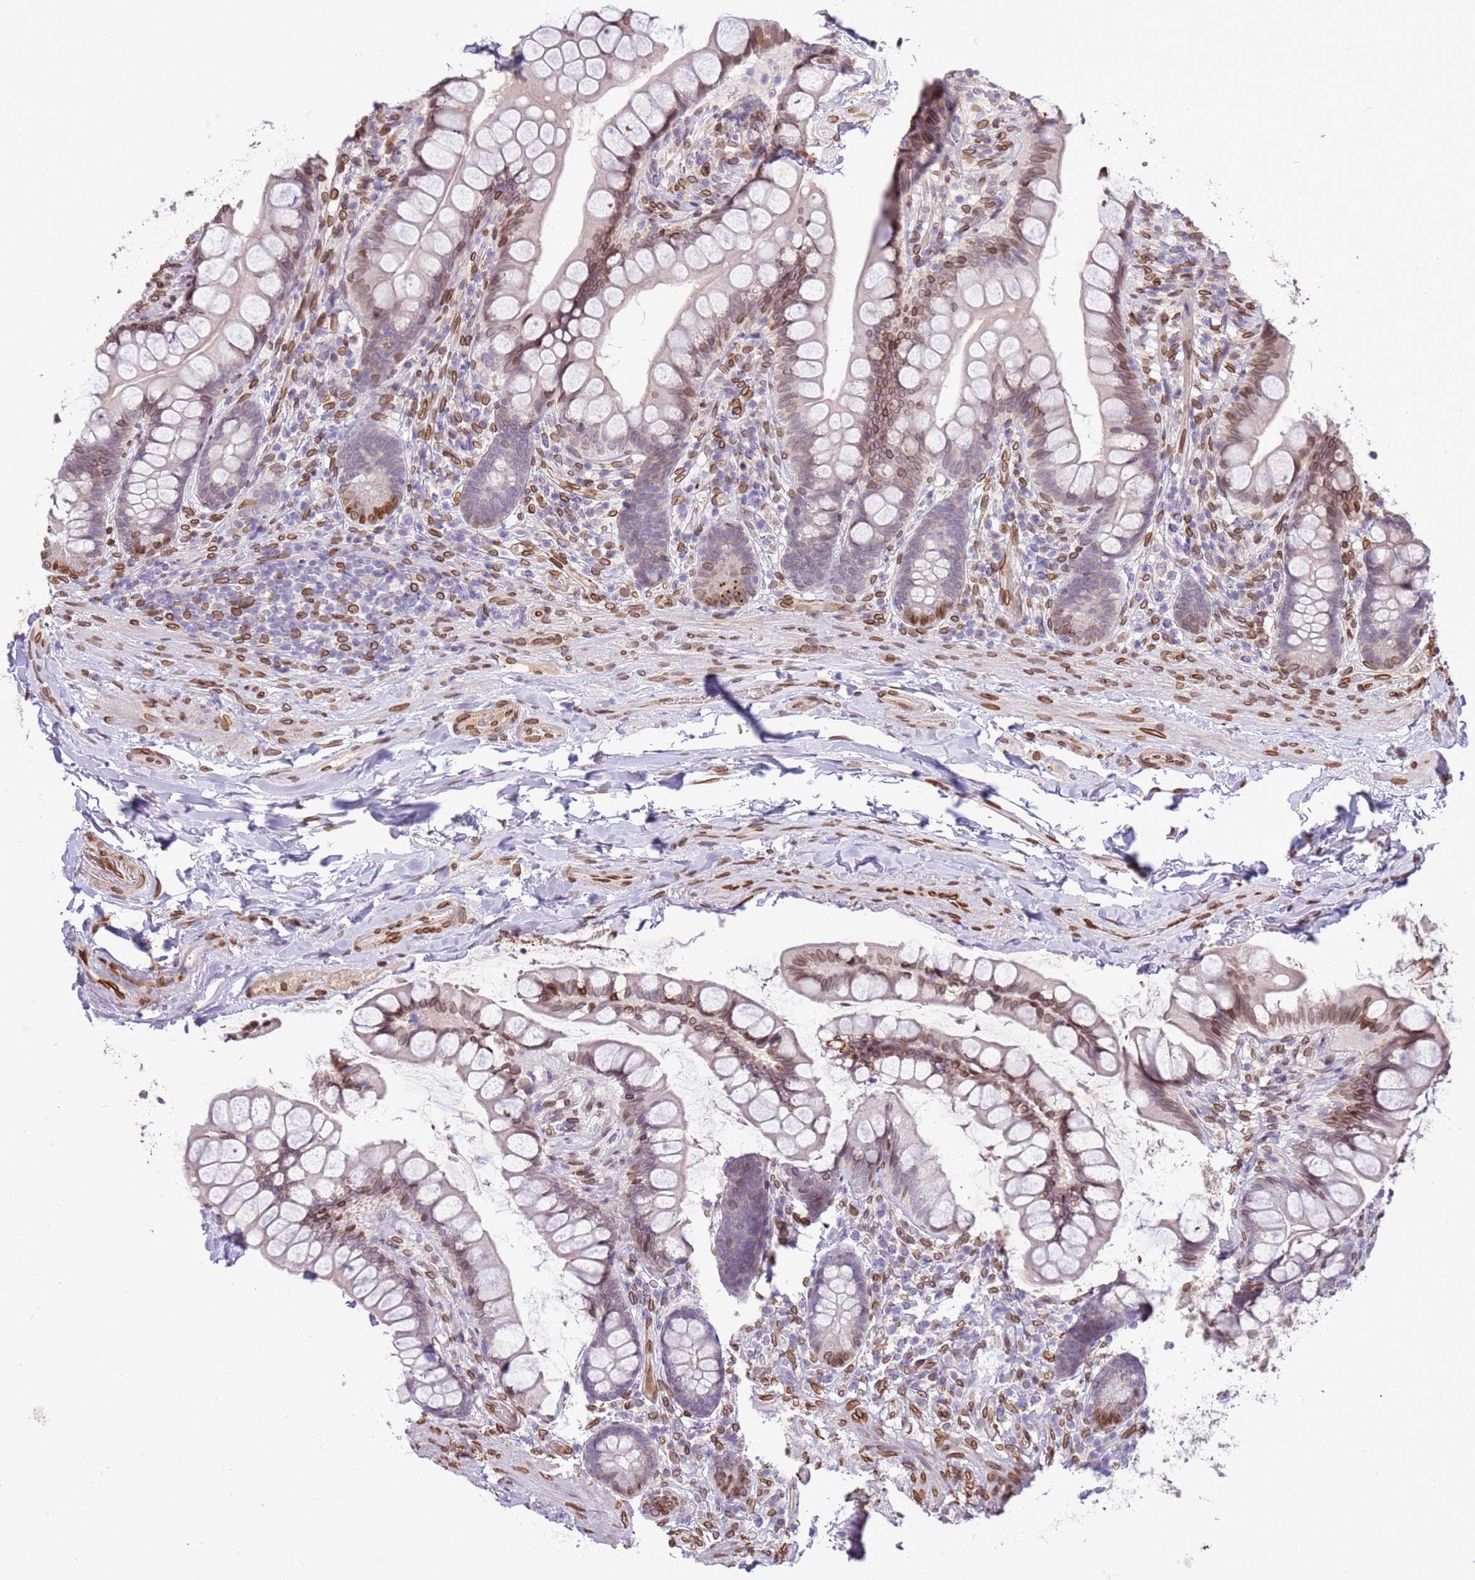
{"staining": {"intensity": "moderate", "quantity": "25%-75%", "location": "cytoplasmic/membranous,nuclear"}, "tissue": "small intestine", "cell_type": "Glandular cells", "image_type": "normal", "snomed": [{"axis": "morphology", "description": "Normal tissue, NOS"}, {"axis": "topography", "description": "Small intestine"}], "caption": "This photomicrograph shows immunohistochemistry (IHC) staining of unremarkable human small intestine, with medium moderate cytoplasmic/membranous,nuclear staining in about 25%-75% of glandular cells.", "gene": "TMEM47", "patient": {"sex": "male", "age": 70}}